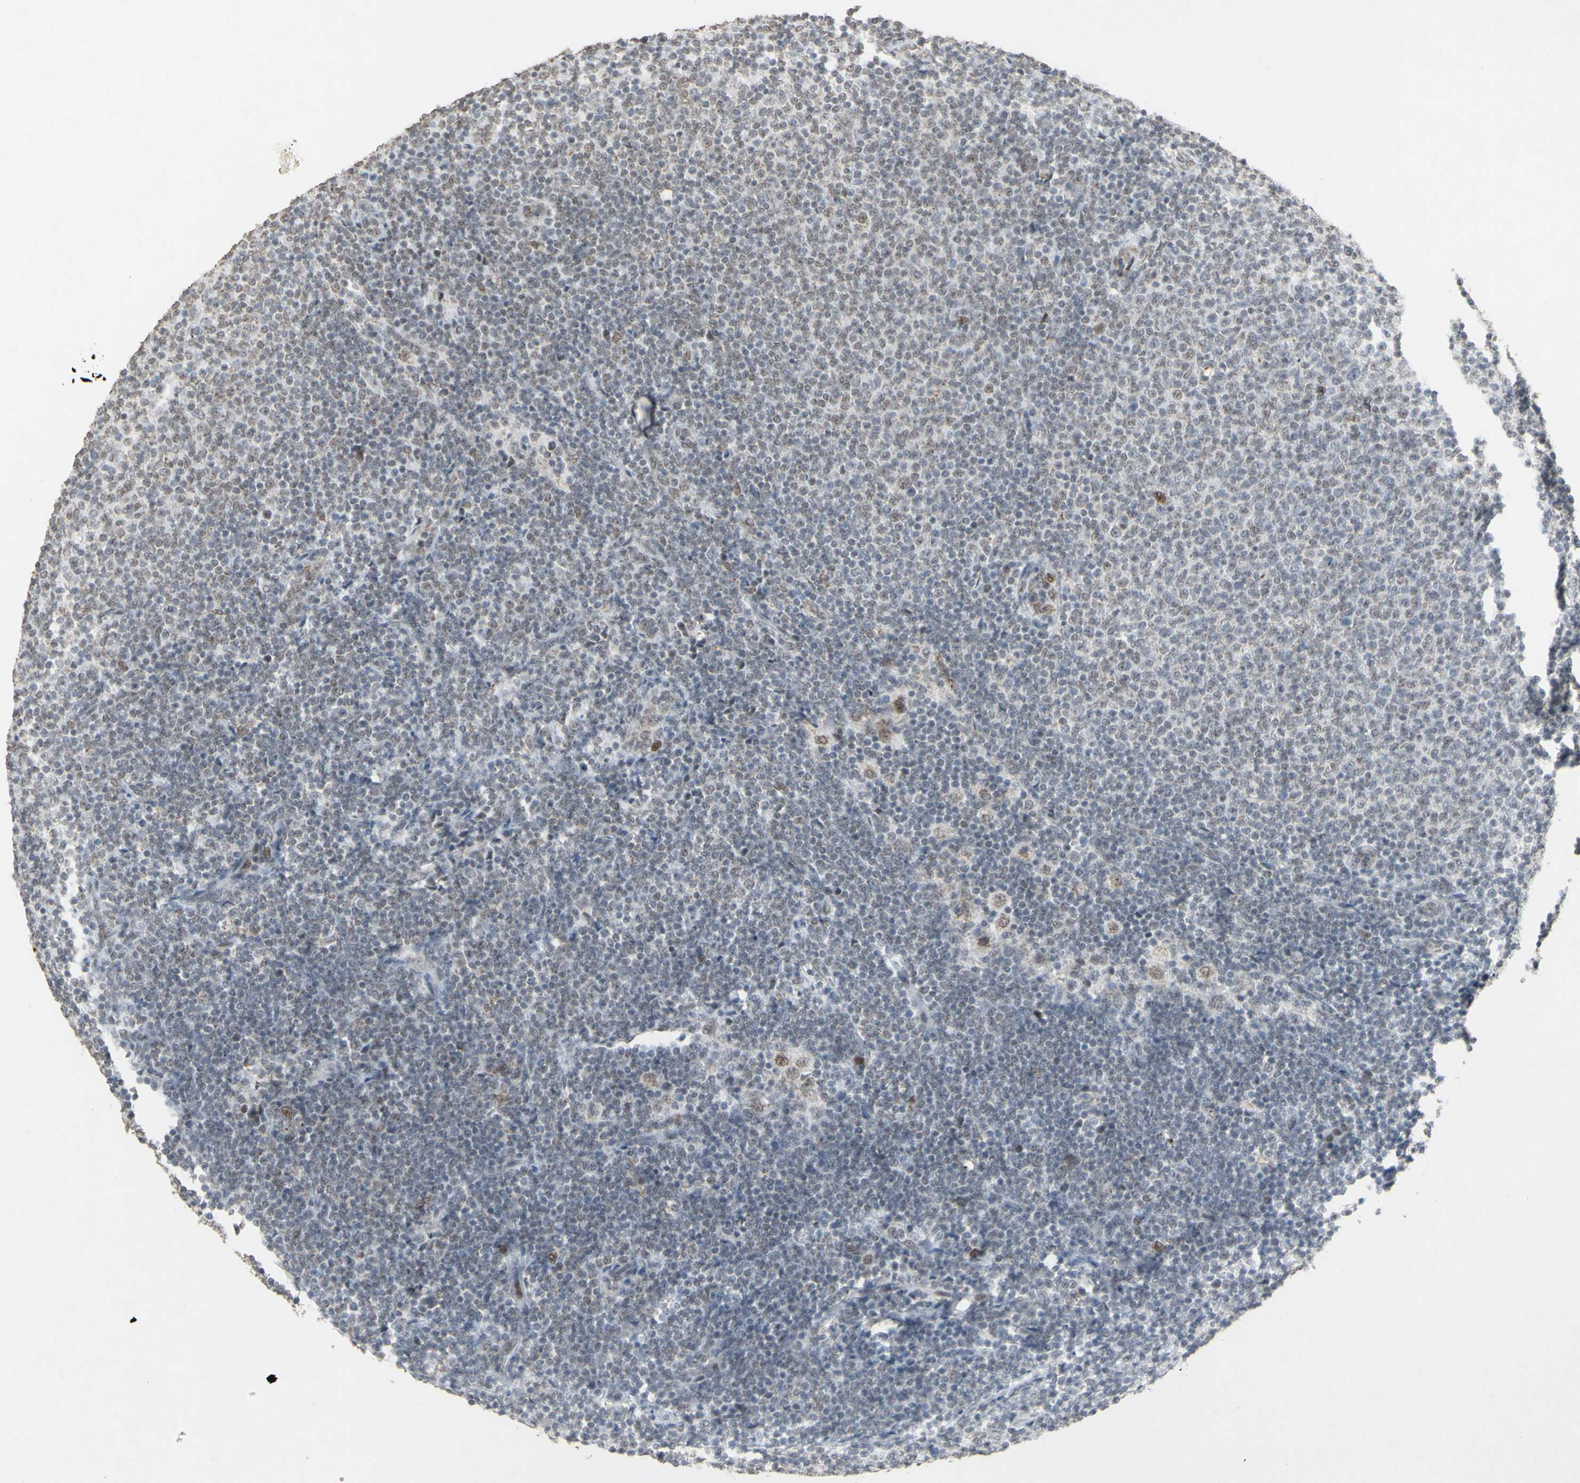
{"staining": {"intensity": "weak", "quantity": "25%-75%", "location": "nuclear"}, "tissue": "lymphoma", "cell_type": "Tumor cells", "image_type": "cancer", "snomed": [{"axis": "morphology", "description": "Malignant lymphoma, non-Hodgkin's type, Low grade"}, {"axis": "topography", "description": "Lymph node"}], "caption": "Protein staining of low-grade malignant lymphoma, non-Hodgkin's type tissue demonstrates weak nuclear positivity in approximately 25%-75% of tumor cells.", "gene": "CENPB", "patient": {"sex": "male", "age": 66}}